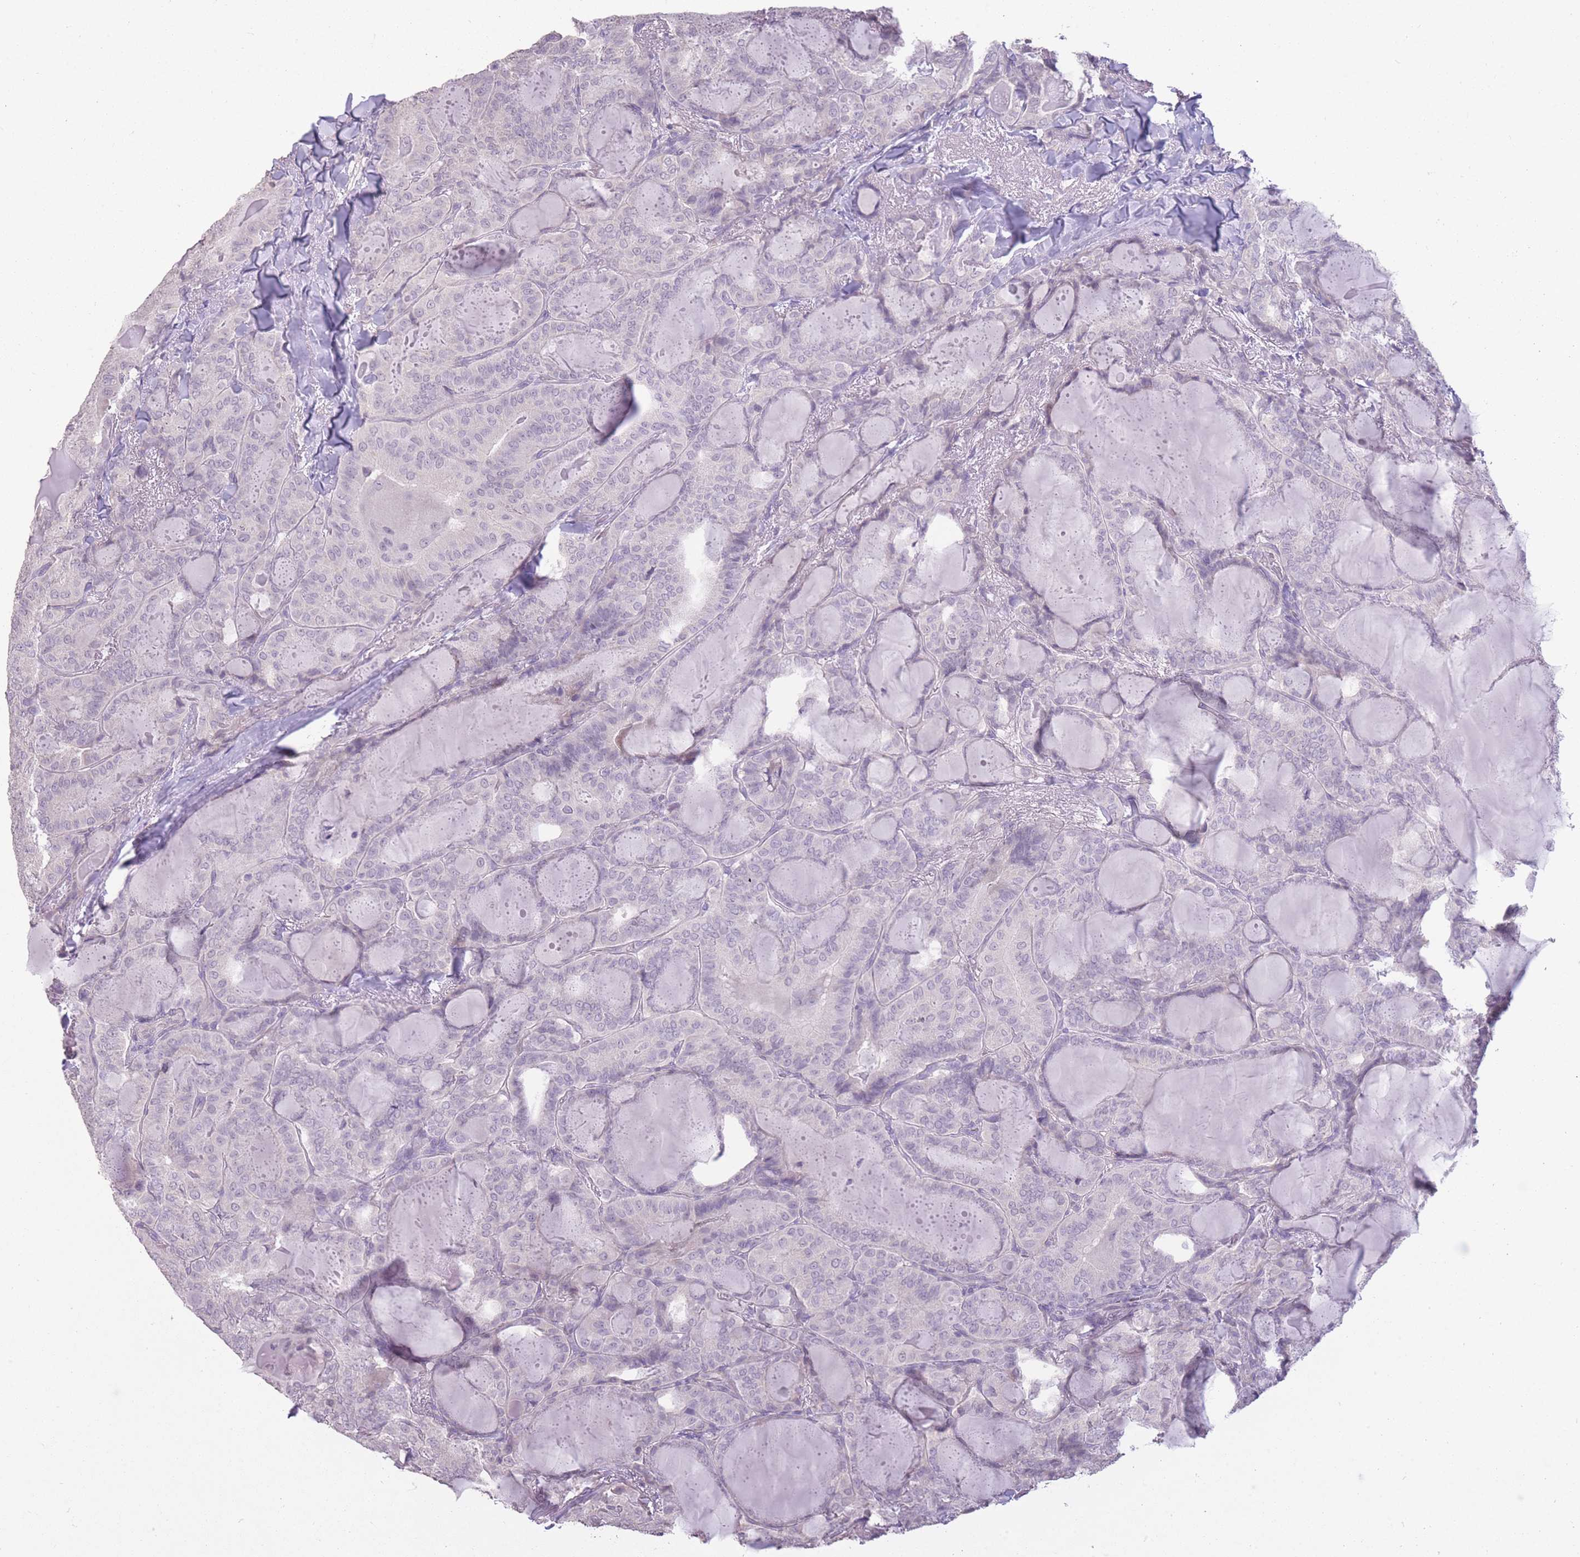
{"staining": {"intensity": "negative", "quantity": "none", "location": "none"}, "tissue": "thyroid cancer", "cell_type": "Tumor cells", "image_type": "cancer", "snomed": [{"axis": "morphology", "description": "Papillary adenocarcinoma, NOS"}, {"axis": "topography", "description": "Thyroid gland"}], "caption": "Immunohistochemistry (IHC) image of neoplastic tissue: human thyroid cancer stained with DAB (3,3'-diaminobenzidine) shows no significant protein positivity in tumor cells.", "gene": "ZBTB24", "patient": {"sex": "female", "age": 68}}